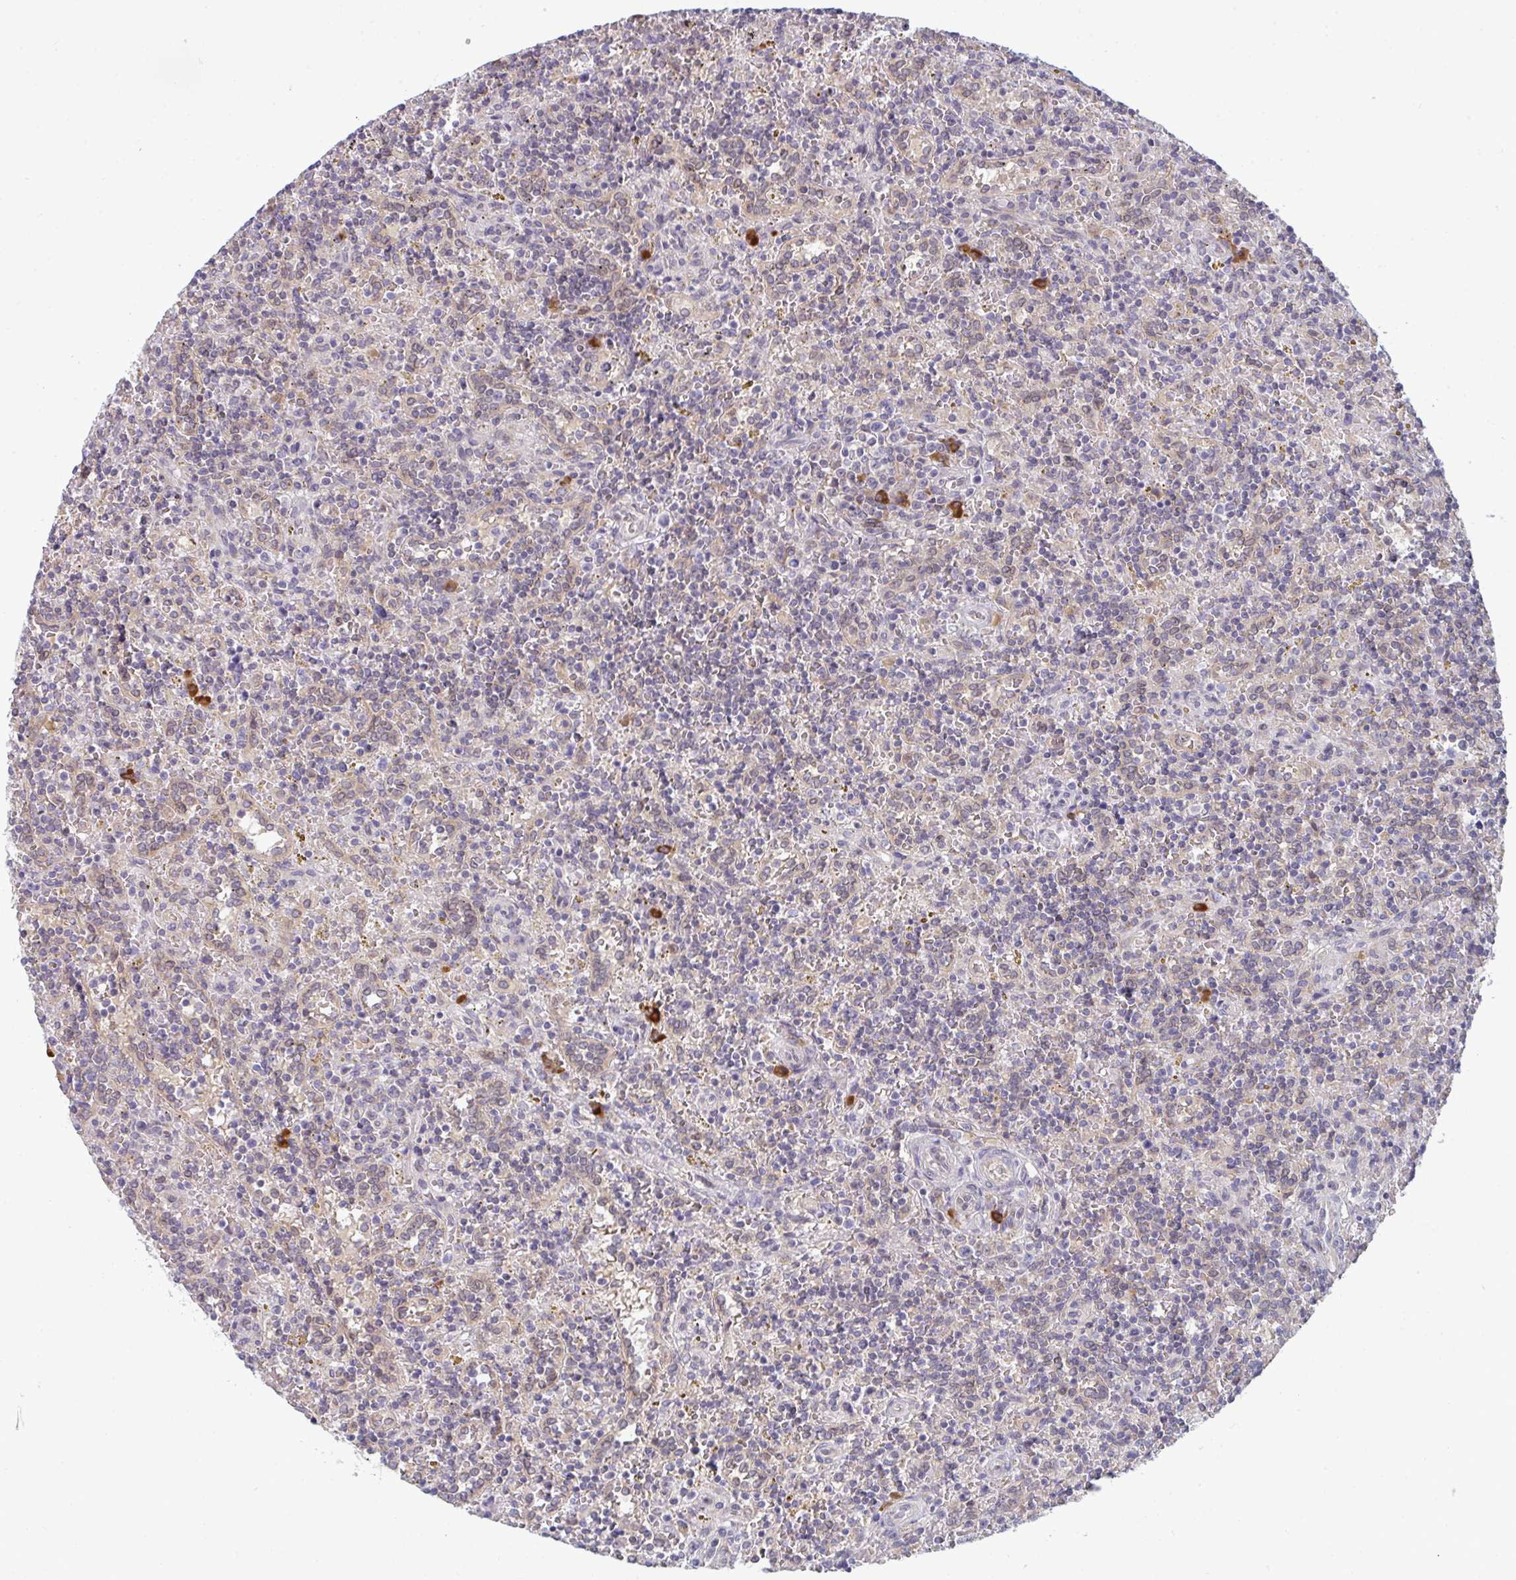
{"staining": {"intensity": "negative", "quantity": "none", "location": "none"}, "tissue": "lymphoma", "cell_type": "Tumor cells", "image_type": "cancer", "snomed": [{"axis": "morphology", "description": "Malignant lymphoma, non-Hodgkin's type, Low grade"}, {"axis": "topography", "description": "Spleen"}], "caption": "Lymphoma was stained to show a protein in brown. There is no significant positivity in tumor cells.", "gene": "LYSMD4", "patient": {"sex": "male", "age": 67}}